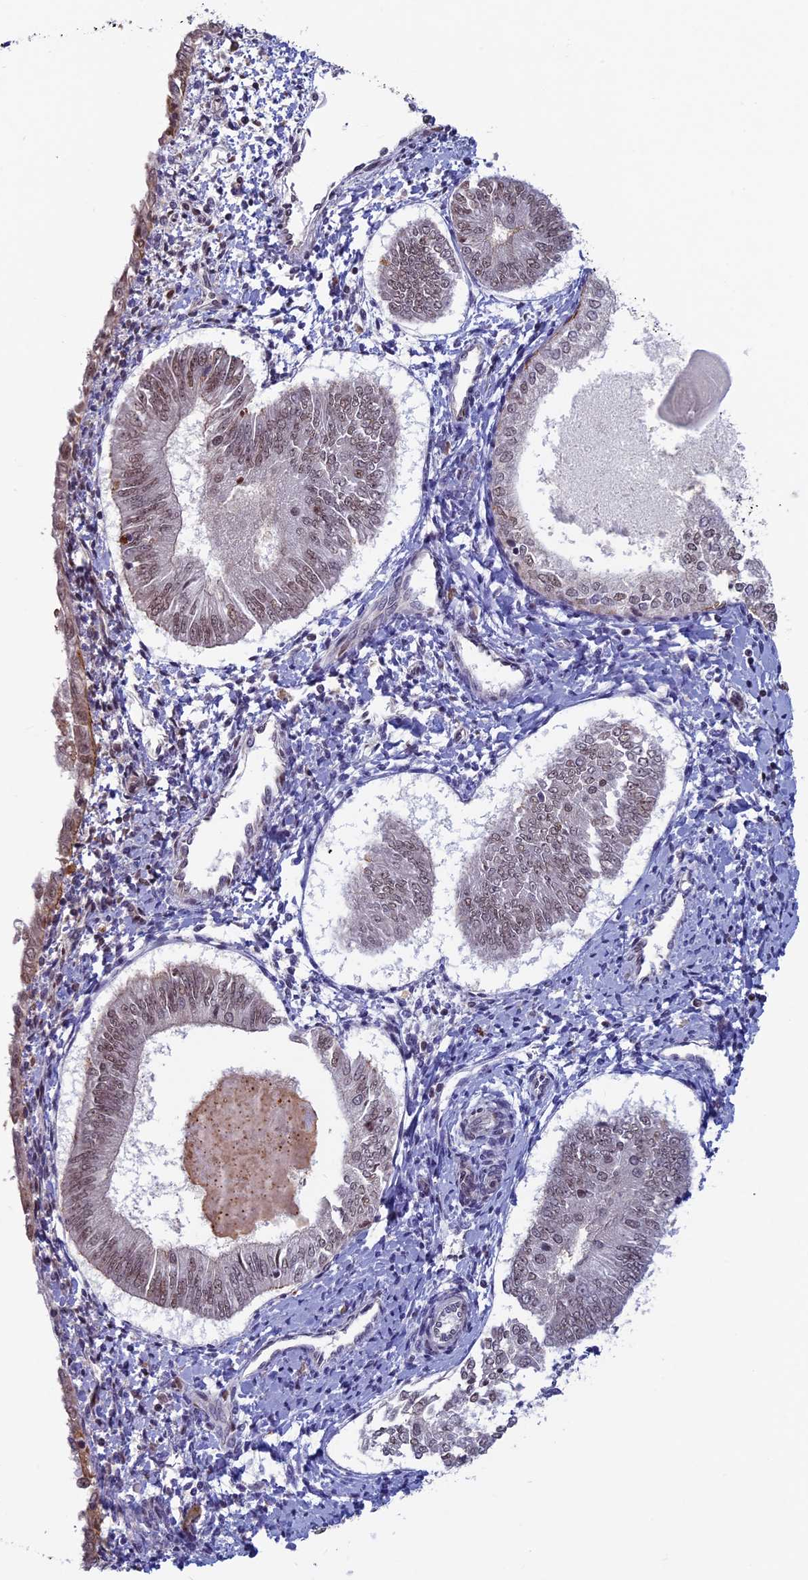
{"staining": {"intensity": "moderate", "quantity": ">75%", "location": "nuclear"}, "tissue": "endometrial cancer", "cell_type": "Tumor cells", "image_type": "cancer", "snomed": [{"axis": "morphology", "description": "Adenocarcinoma, NOS"}, {"axis": "topography", "description": "Endometrium"}], "caption": "Endometrial cancer stained with immunohistochemistry (IHC) demonstrates moderate nuclear staining in about >75% of tumor cells. Immunohistochemistry (ihc) stains the protein in brown and the nuclei are stained blue.", "gene": "SPIRE1", "patient": {"sex": "female", "age": 58}}